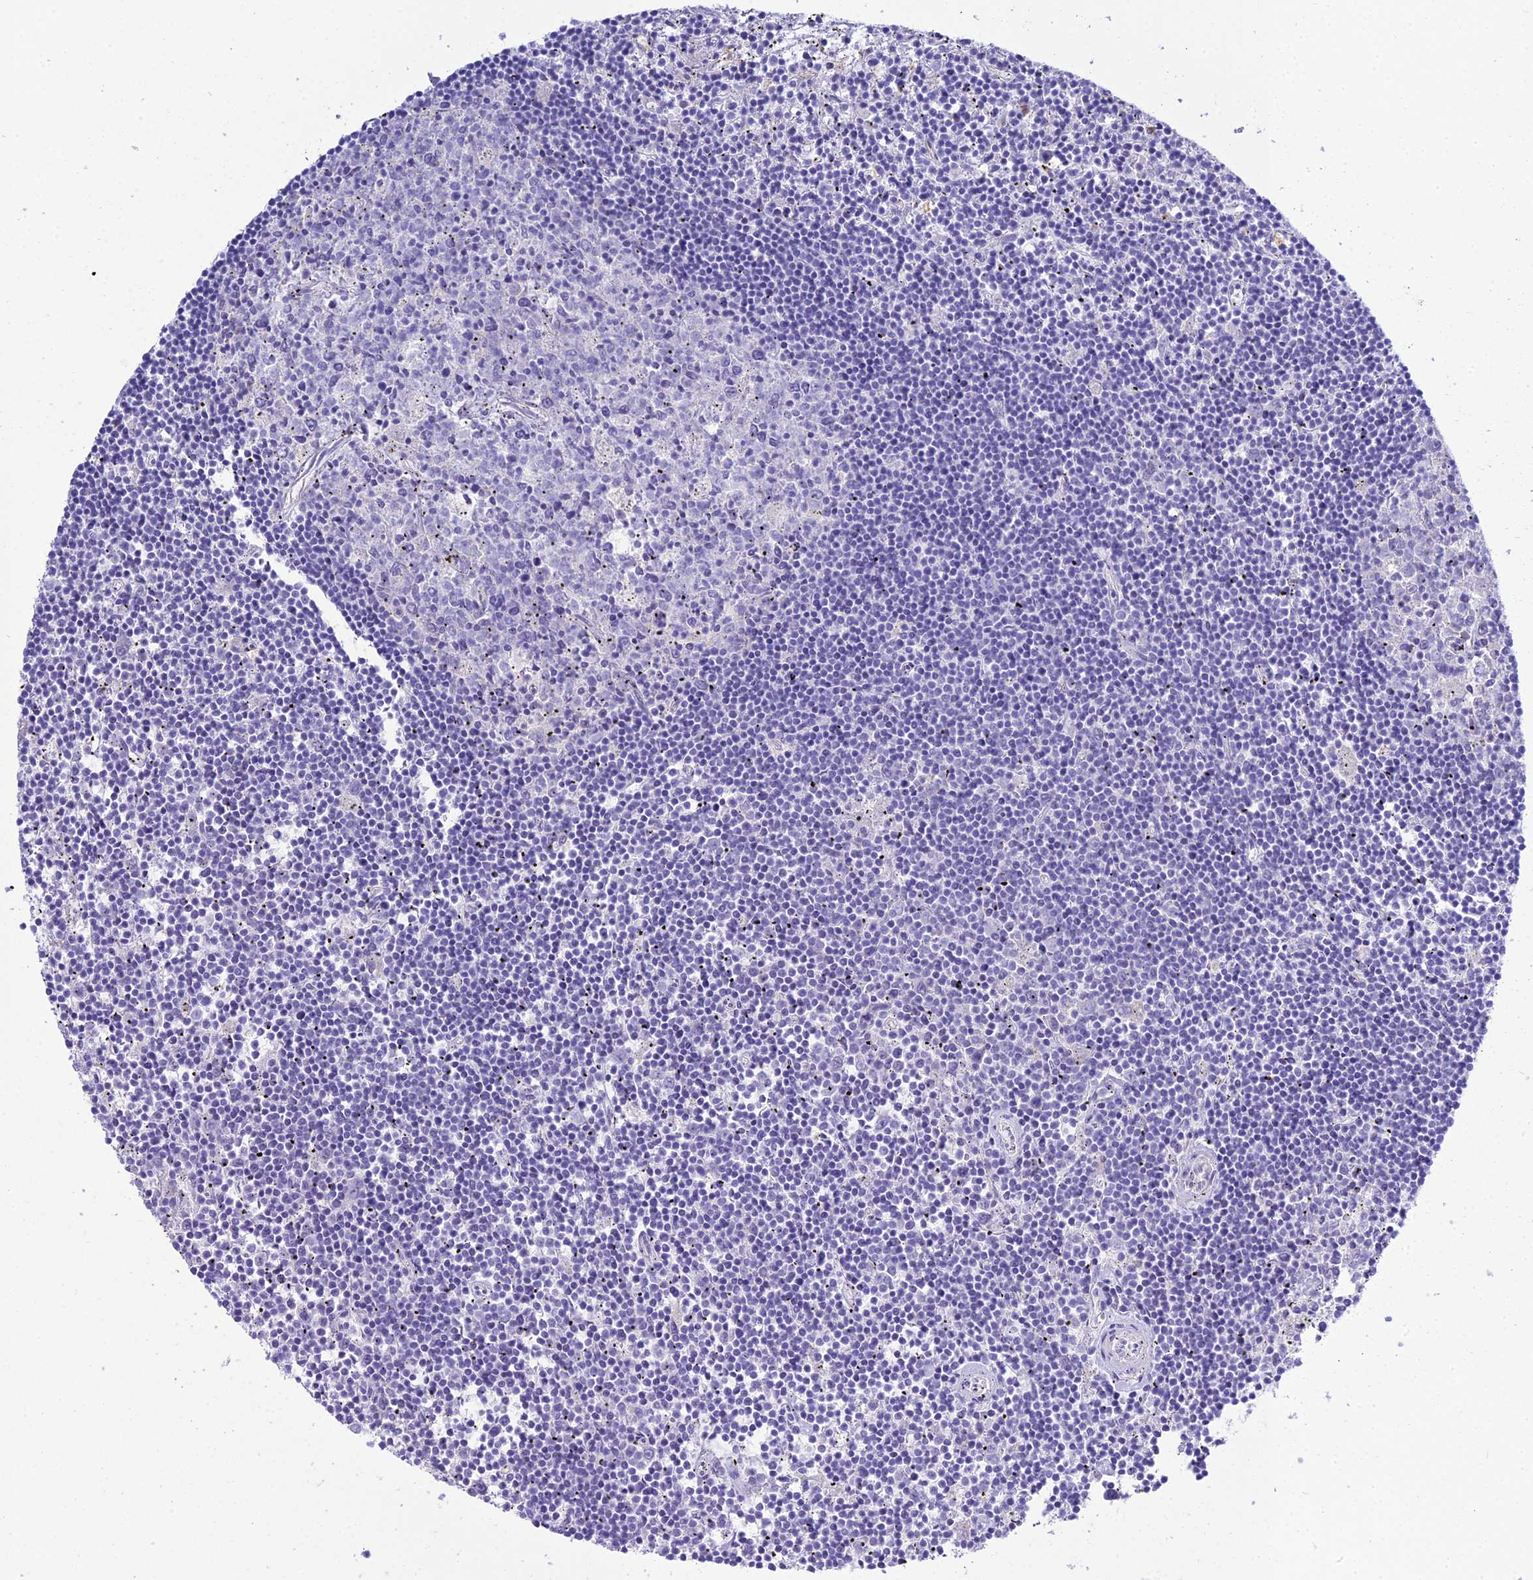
{"staining": {"intensity": "negative", "quantity": "none", "location": "none"}, "tissue": "lymphoma", "cell_type": "Tumor cells", "image_type": "cancer", "snomed": [{"axis": "morphology", "description": "Malignant lymphoma, non-Hodgkin's type, Low grade"}, {"axis": "topography", "description": "Spleen"}], "caption": "Low-grade malignant lymphoma, non-Hodgkin's type stained for a protein using immunohistochemistry displays no staining tumor cells.", "gene": "OR1Q1", "patient": {"sex": "male", "age": 76}}